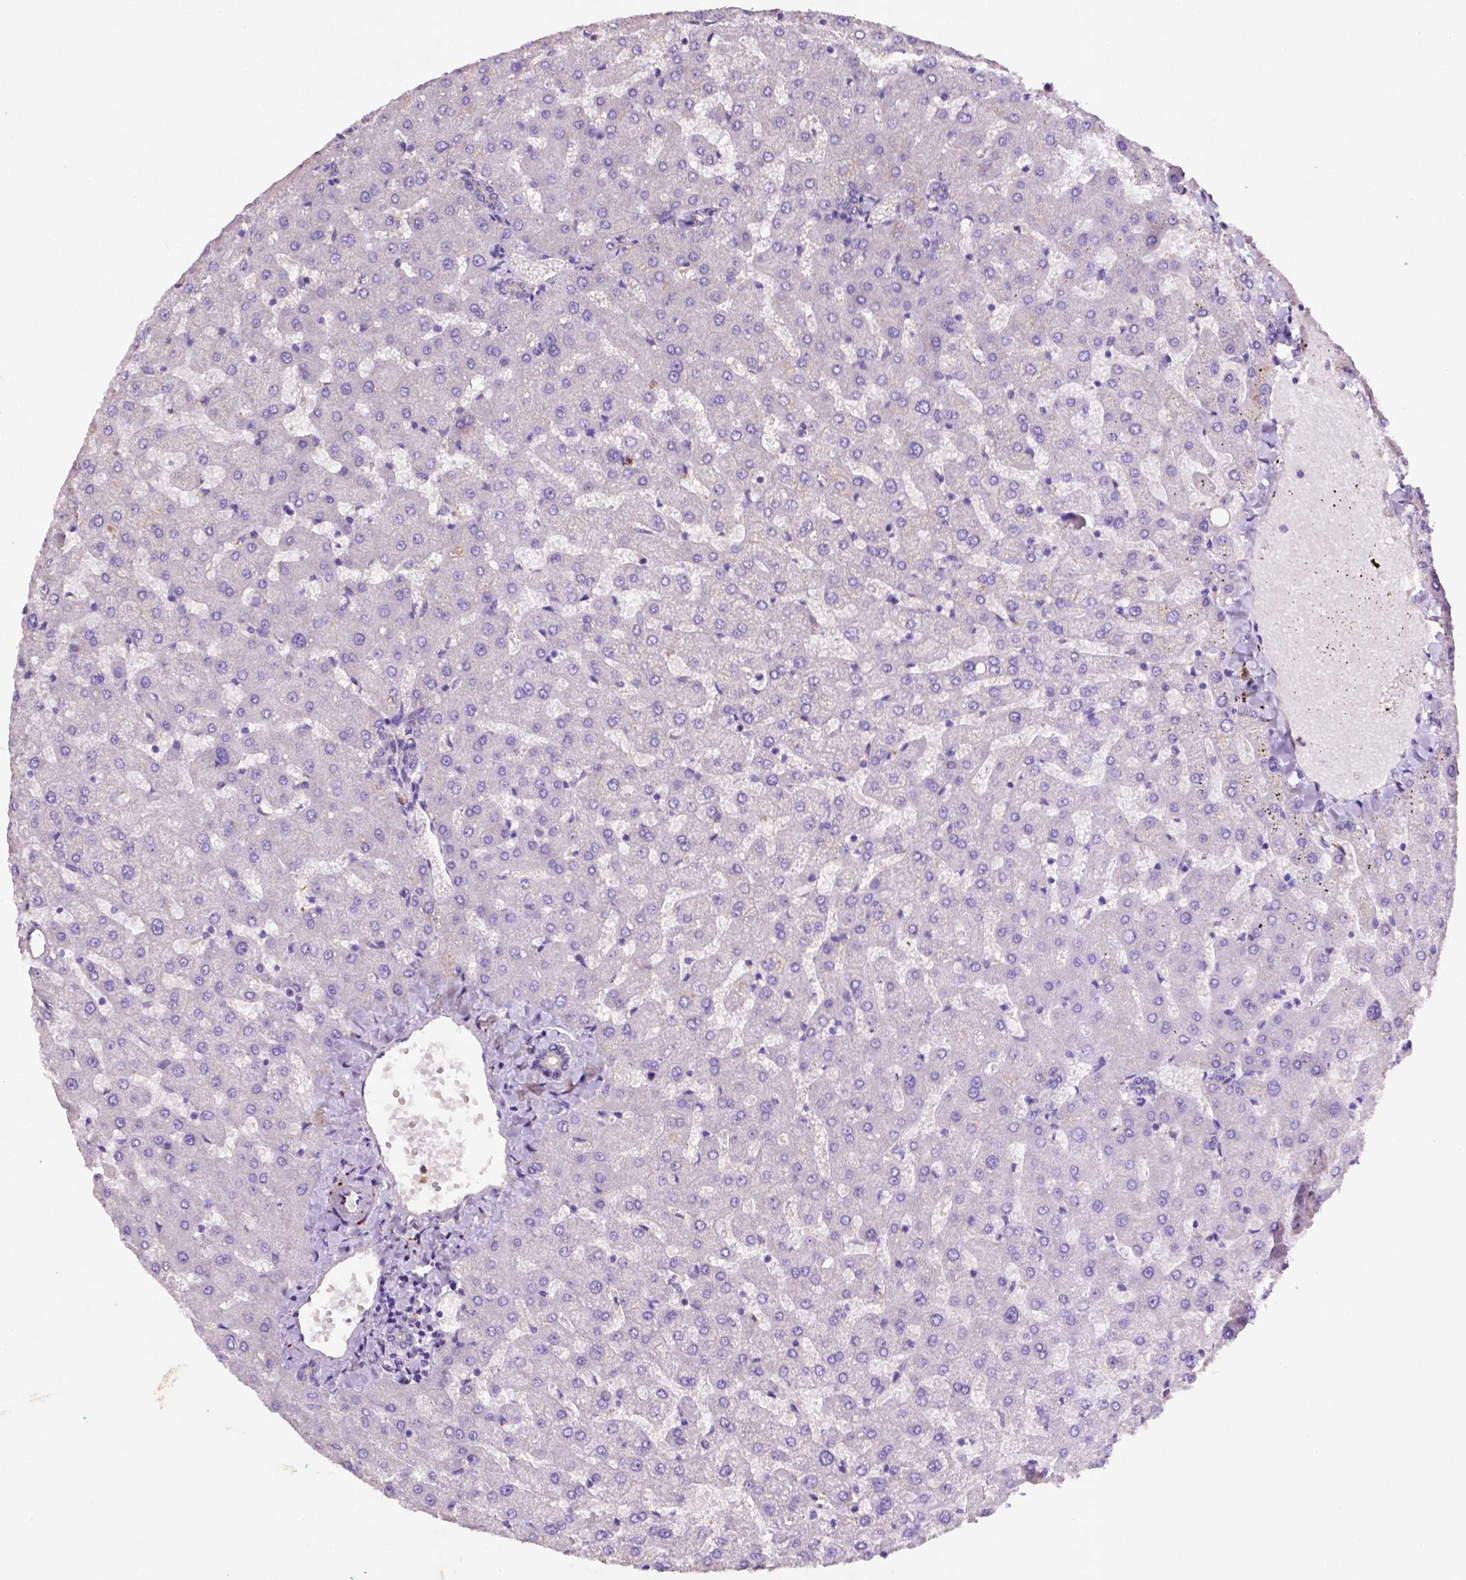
{"staining": {"intensity": "negative", "quantity": "none", "location": "none"}, "tissue": "liver", "cell_type": "Cholangiocytes", "image_type": "normal", "snomed": [{"axis": "morphology", "description": "Normal tissue, NOS"}, {"axis": "topography", "description": "Liver"}], "caption": "This histopathology image is of normal liver stained with IHC to label a protein in brown with the nuclei are counter-stained blue. There is no expression in cholangiocytes.", "gene": "GDPD5", "patient": {"sex": "female", "age": 50}}